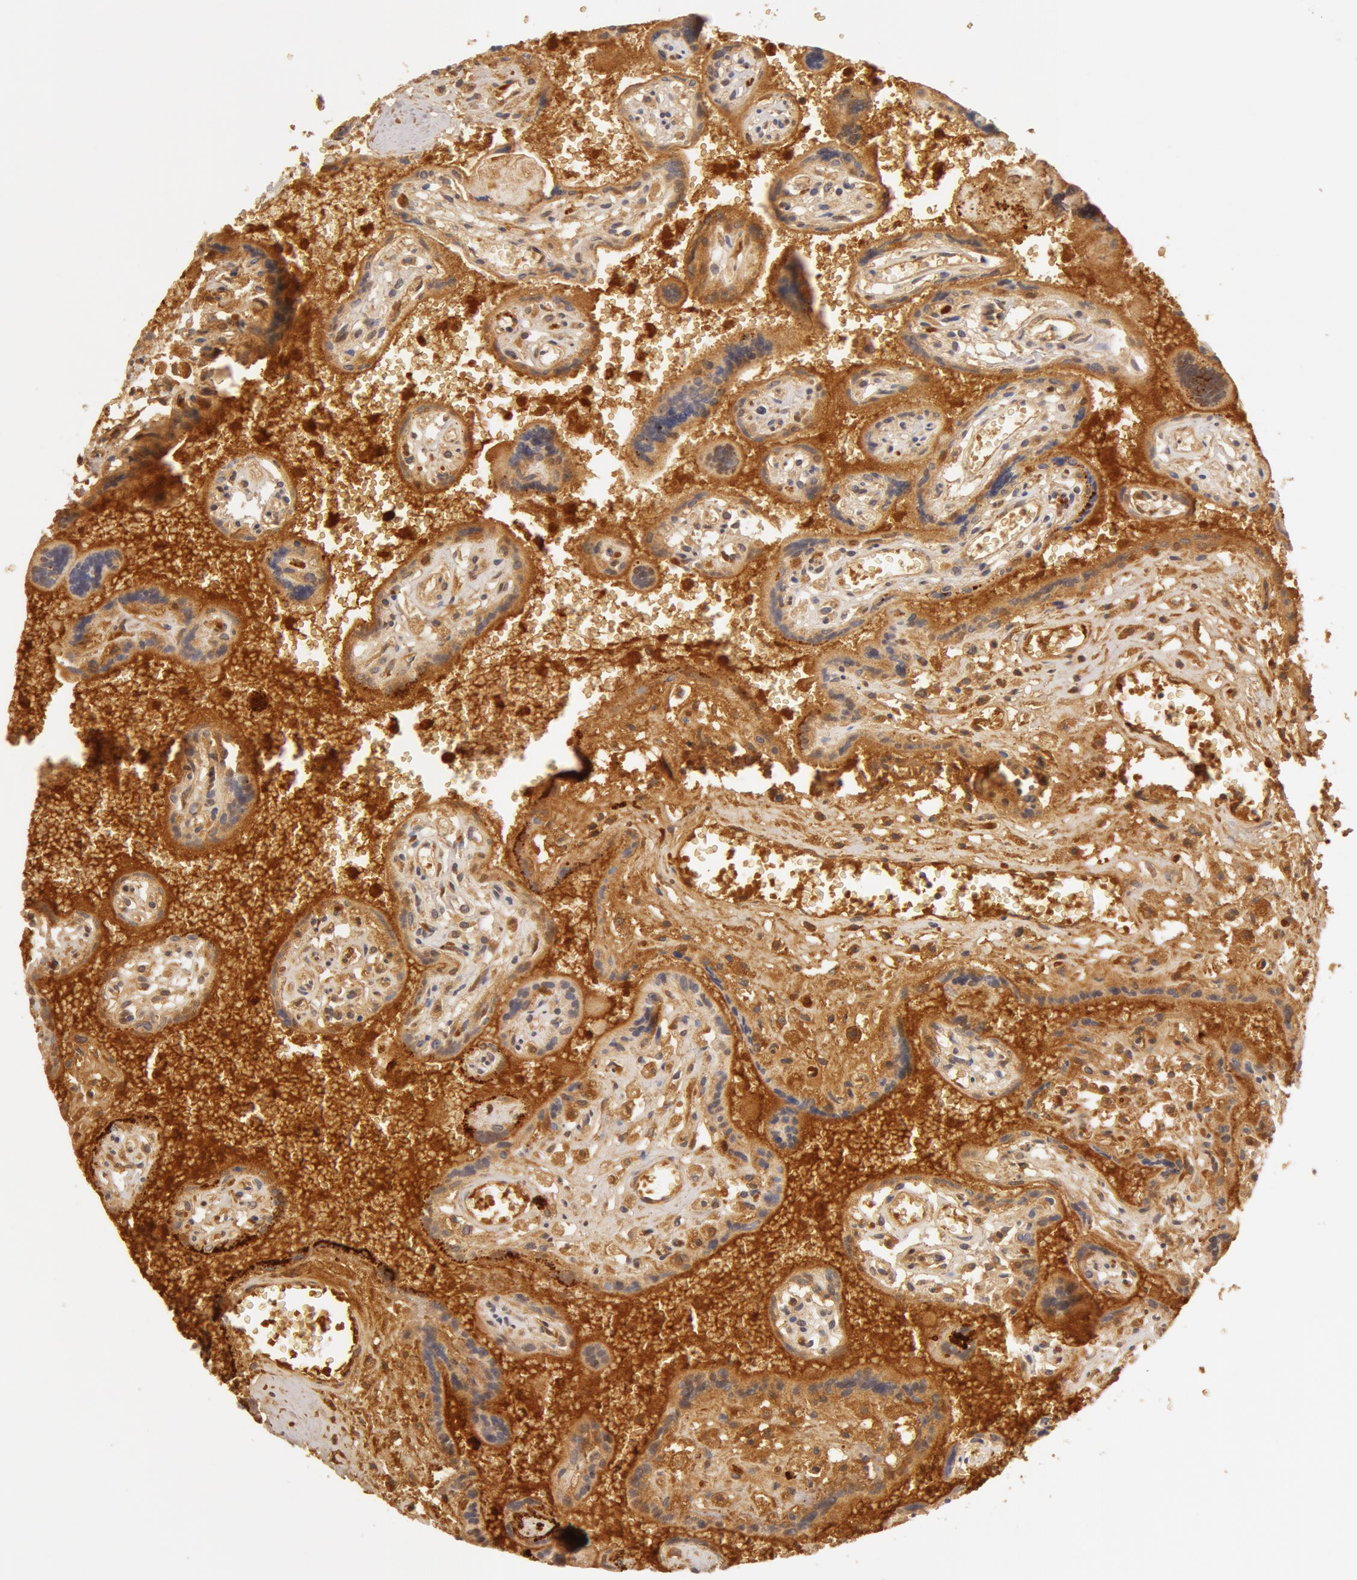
{"staining": {"intensity": "negative", "quantity": "none", "location": "none"}, "tissue": "placenta", "cell_type": "Decidual cells", "image_type": "normal", "snomed": [{"axis": "morphology", "description": "Normal tissue, NOS"}, {"axis": "topography", "description": "Placenta"}], "caption": "Image shows no significant protein staining in decidual cells of benign placenta.", "gene": "AHSG", "patient": {"sex": "female", "age": 40}}